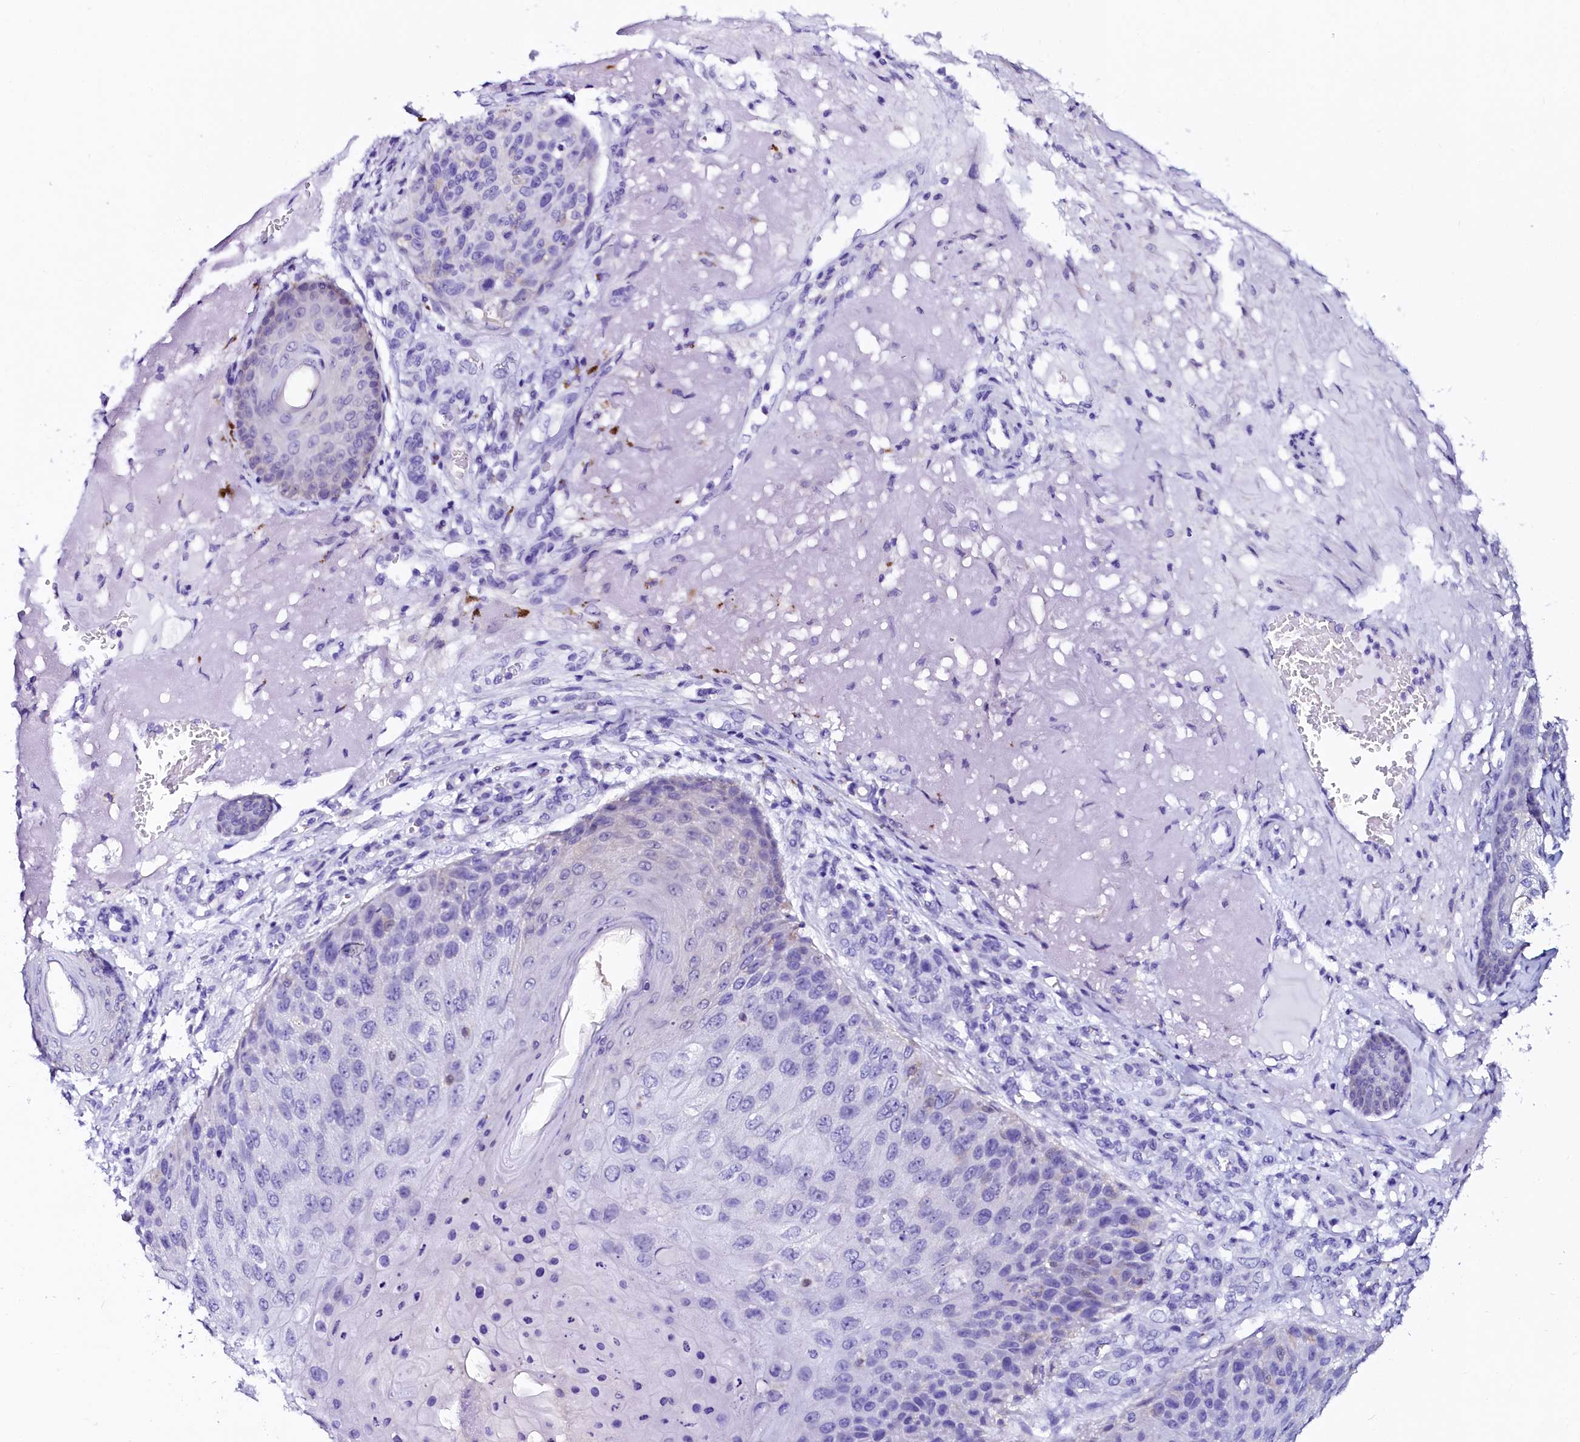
{"staining": {"intensity": "negative", "quantity": "none", "location": "none"}, "tissue": "skin cancer", "cell_type": "Tumor cells", "image_type": "cancer", "snomed": [{"axis": "morphology", "description": "Squamous cell carcinoma, NOS"}, {"axis": "topography", "description": "Skin"}], "caption": "Immunohistochemical staining of skin squamous cell carcinoma exhibits no significant staining in tumor cells. (DAB (3,3'-diaminobenzidine) immunohistochemistry (IHC), high magnification).", "gene": "SORD", "patient": {"sex": "female", "age": 88}}